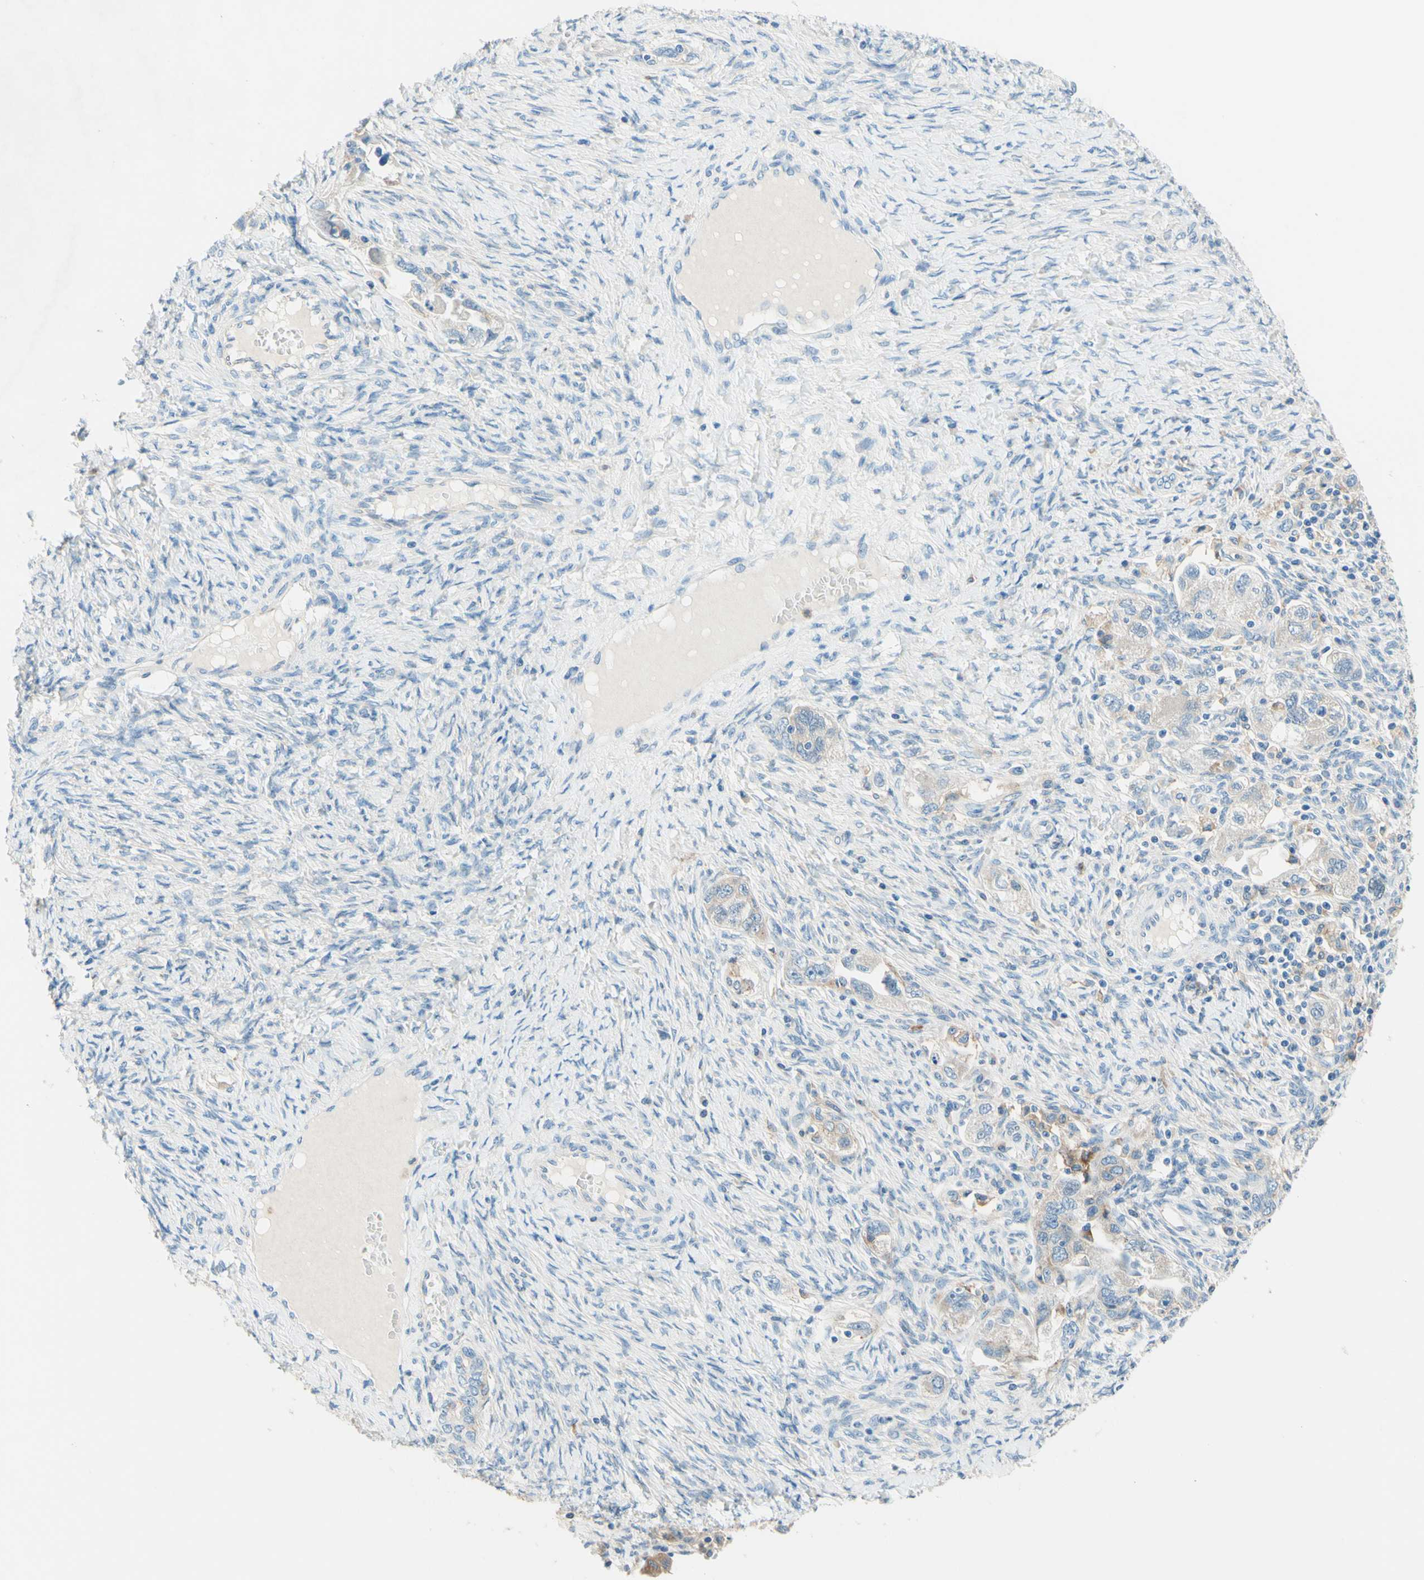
{"staining": {"intensity": "weak", "quantity": "25%-75%", "location": "cytoplasmic/membranous"}, "tissue": "ovarian cancer", "cell_type": "Tumor cells", "image_type": "cancer", "snomed": [{"axis": "morphology", "description": "Carcinoma, NOS"}, {"axis": "morphology", "description": "Cystadenocarcinoma, serous, NOS"}, {"axis": "topography", "description": "Ovary"}], "caption": "Ovarian cancer (carcinoma) tissue shows weak cytoplasmic/membranous positivity in approximately 25%-75% of tumor cells, visualized by immunohistochemistry.", "gene": "SIGLEC9", "patient": {"sex": "female", "age": 69}}